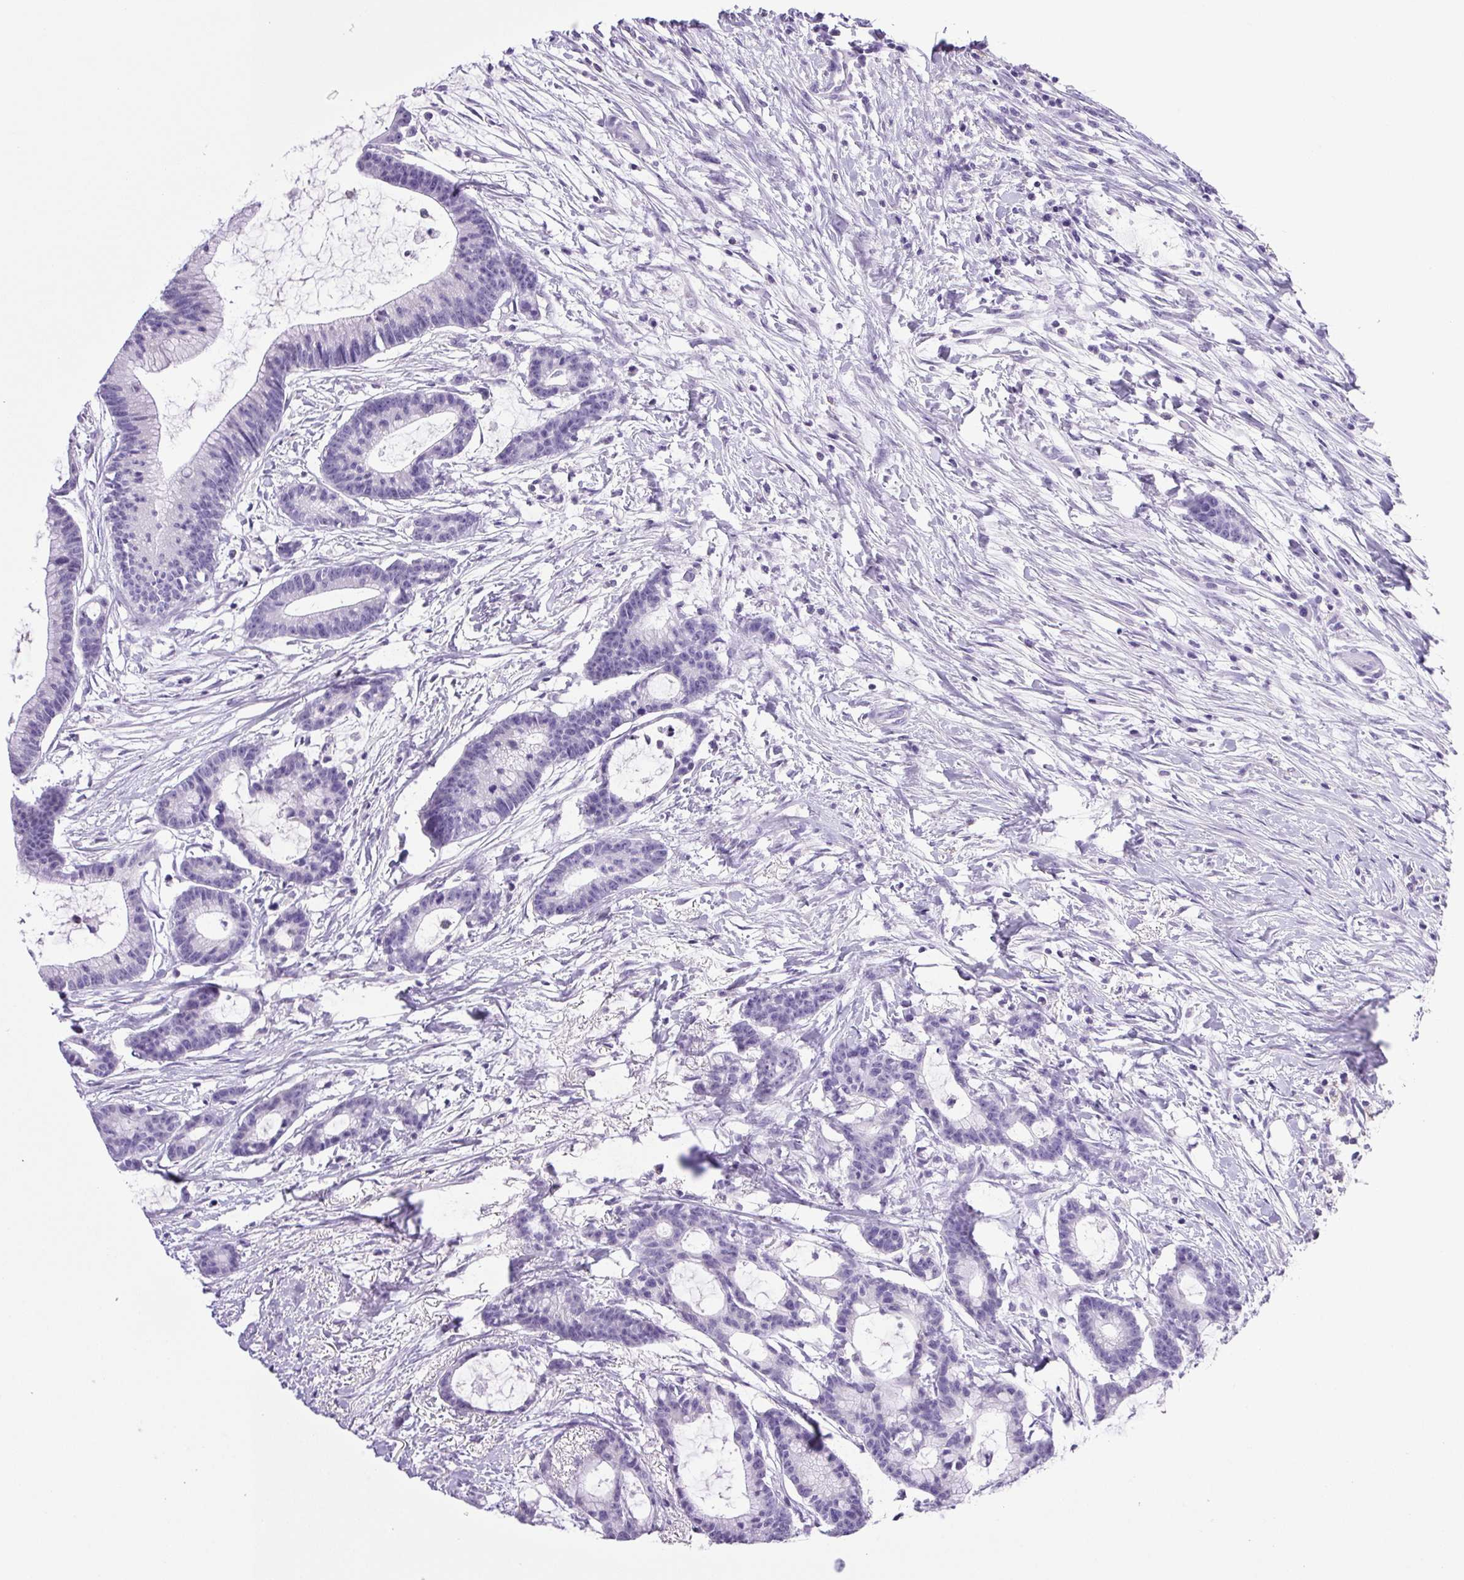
{"staining": {"intensity": "negative", "quantity": "none", "location": "none"}, "tissue": "colorectal cancer", "cell_type": "Tumor cells", "image_type": "cancer", "snomed": [{"axis": "morphology", "description": "Adenocarcinoma, NOS"}, {"axis": "topography", "description": "Colon"}], "caption": "Immunohistochemistry (IHC) photomicrograph of colorectal cancer stained for a protein (brown), which demonstrates no staining in tumor cells.", "gene": "SYNPR", "patient": {"sex": "female", "age": 78}}